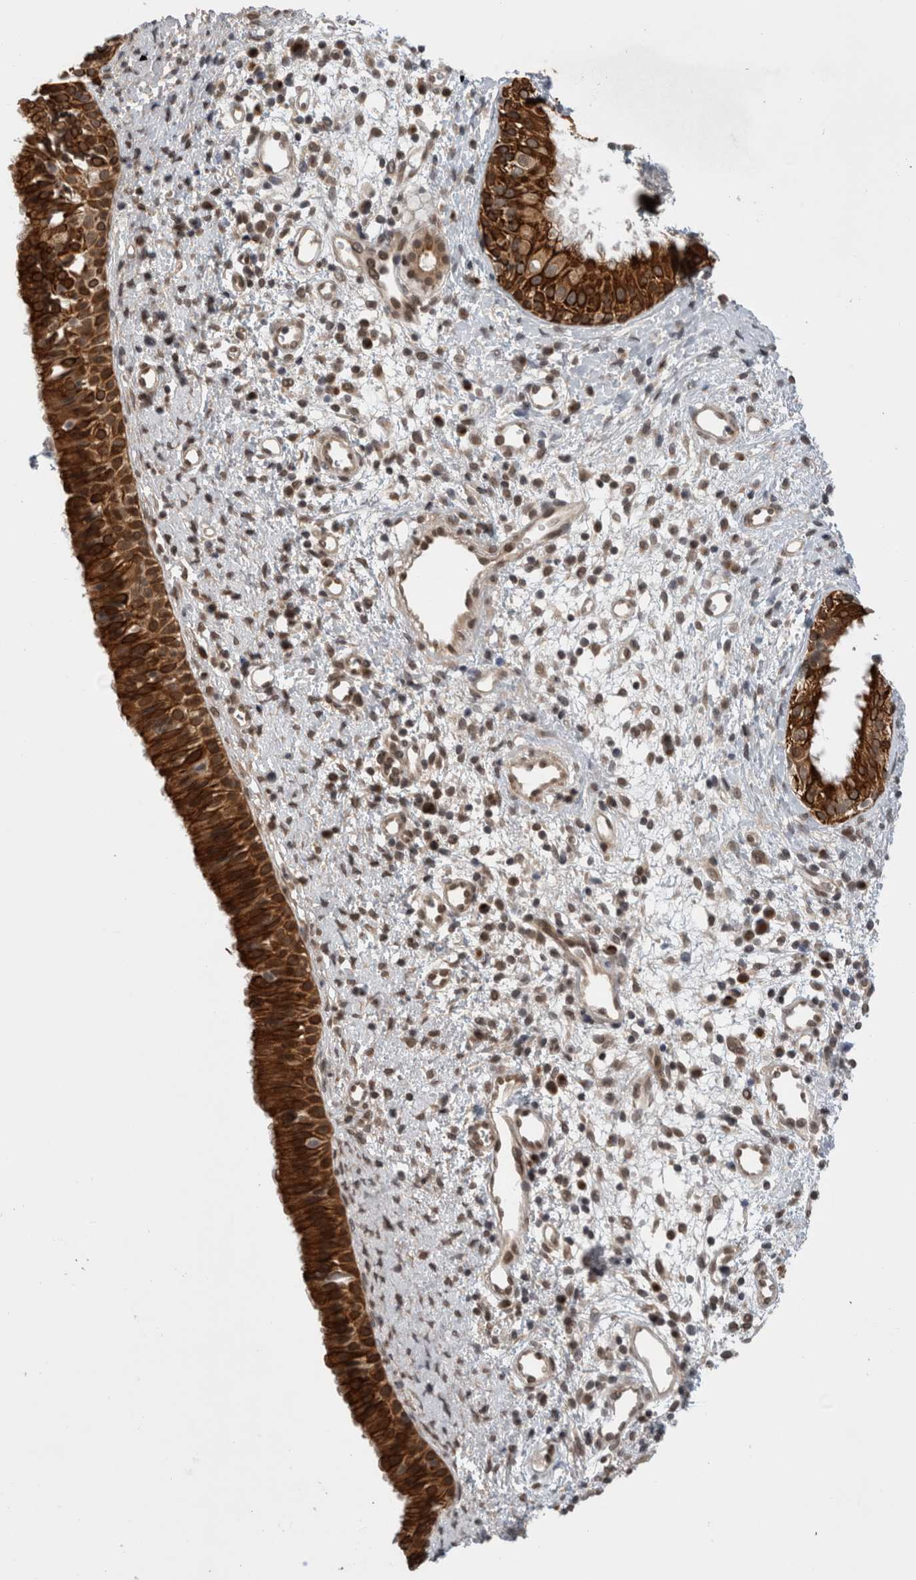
{"staining": {"intensity": "strong", "quantity": ">75%", "location": "cytoplasmic/membranous"}, "tissue": "nasopharynx", "cell_type": "Respiratory epithelial cells", "image_type": "normal", "snomed": [{"axis": "morphology", "description": "Normal tissue, NOS"}, {"axis": "topography", "description": "Nasopharynx"}], "caption": "Nasopharynx stained for a protein shows strong cytoplasmic/membranous positivity in respiratory epithelial cells.", "gene": "ZNF341", "patient": {"sex": "male", "age": 22}}